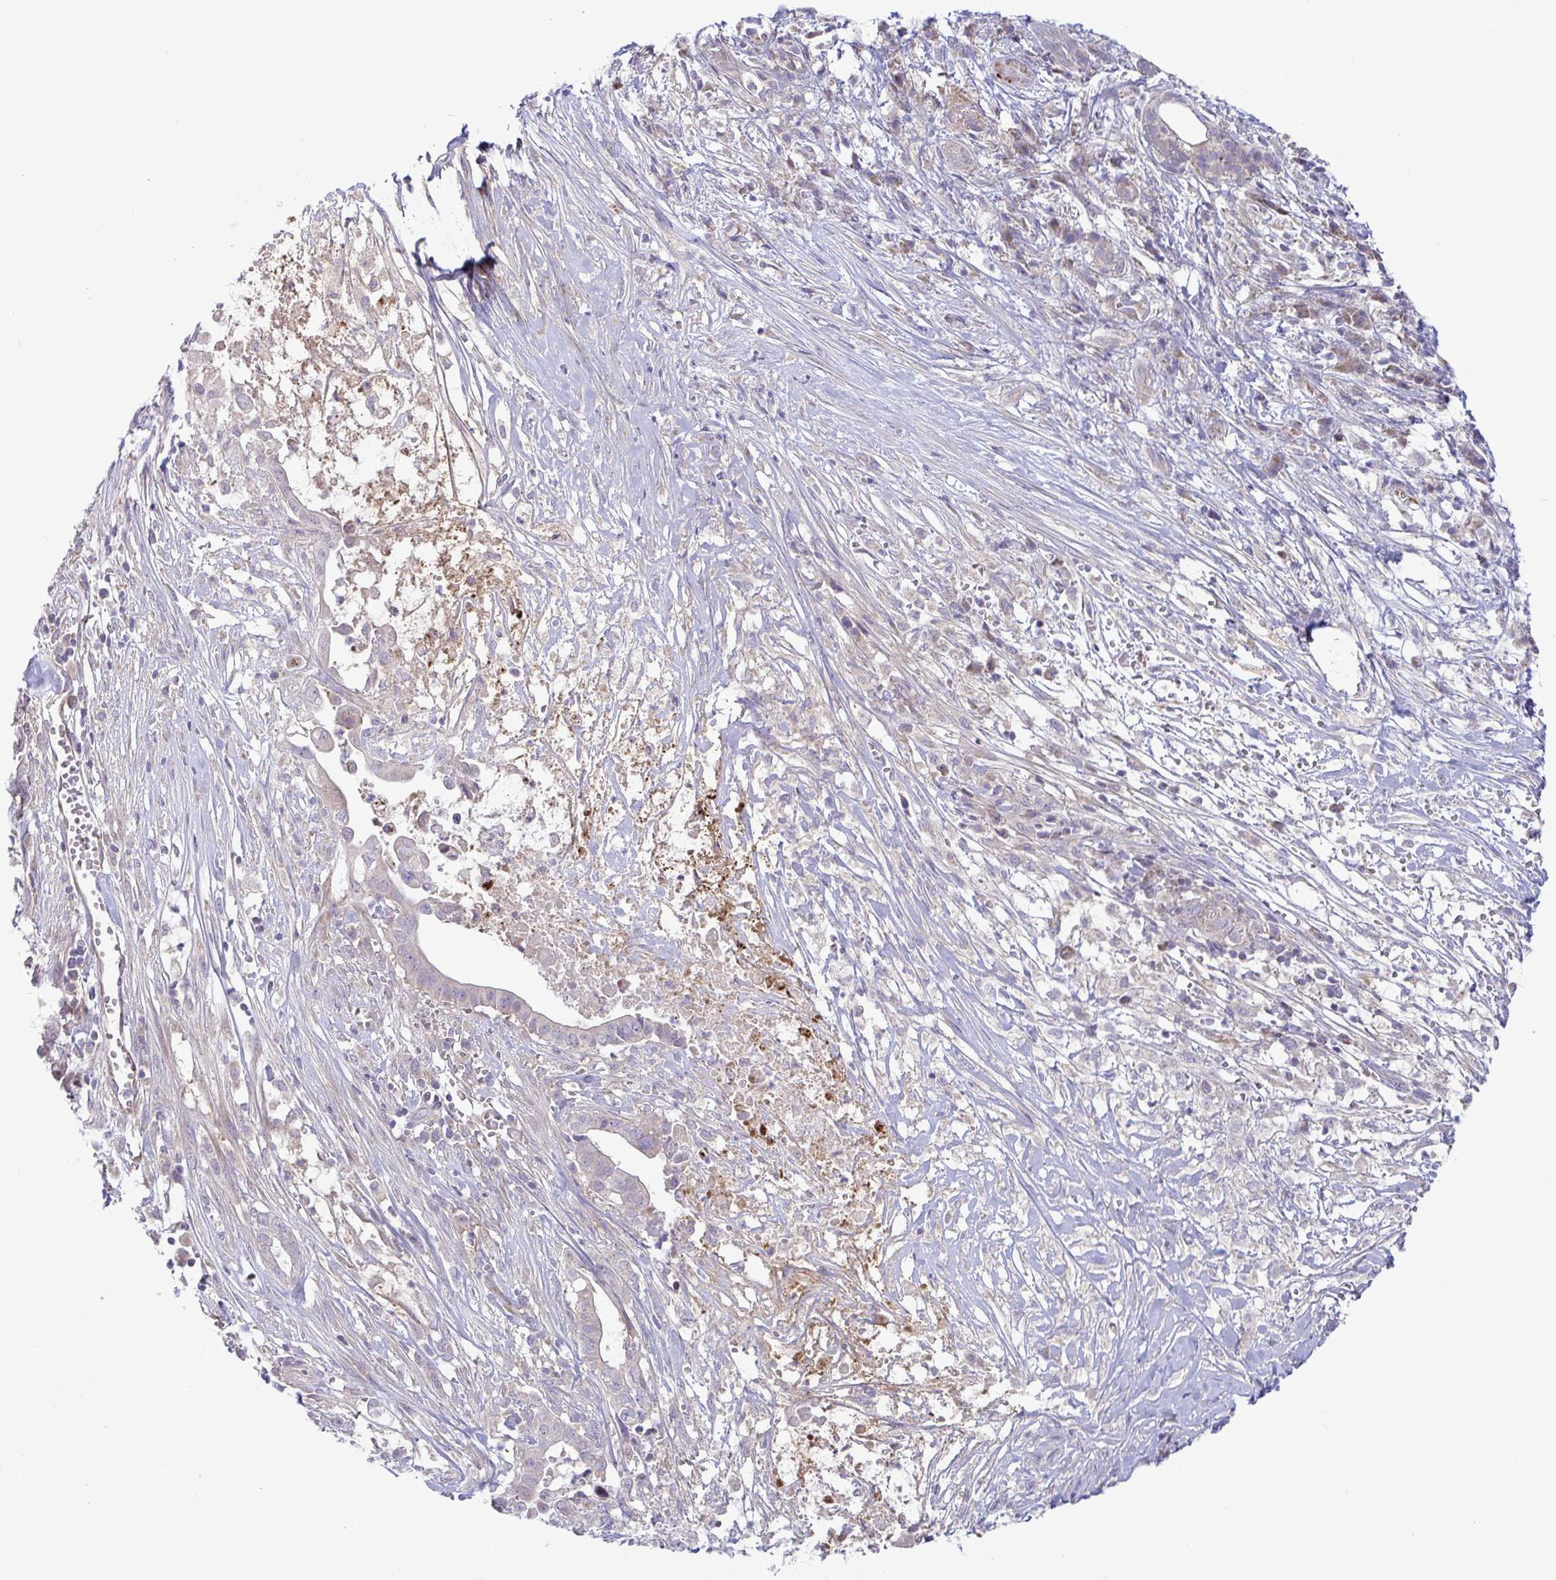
{"staining": {"intensity": "negative", "quantity": "none", "location": "none"}, "tissue": "pancreatic cancer", "cell_type": "Tumor cells", "image_type": "cancer", "snomed": [{"axis": "morphology", "description": "Adenocarcinoma, NOS"}, {"axis": "topography", "description": "Pancreas"}], "caption": "An image of human pancreatic cancer (adenocarcinoma) is negative for staining in tumor cells.", "gene": "IL37", "patient": {"sex": "male", "age": 61}}